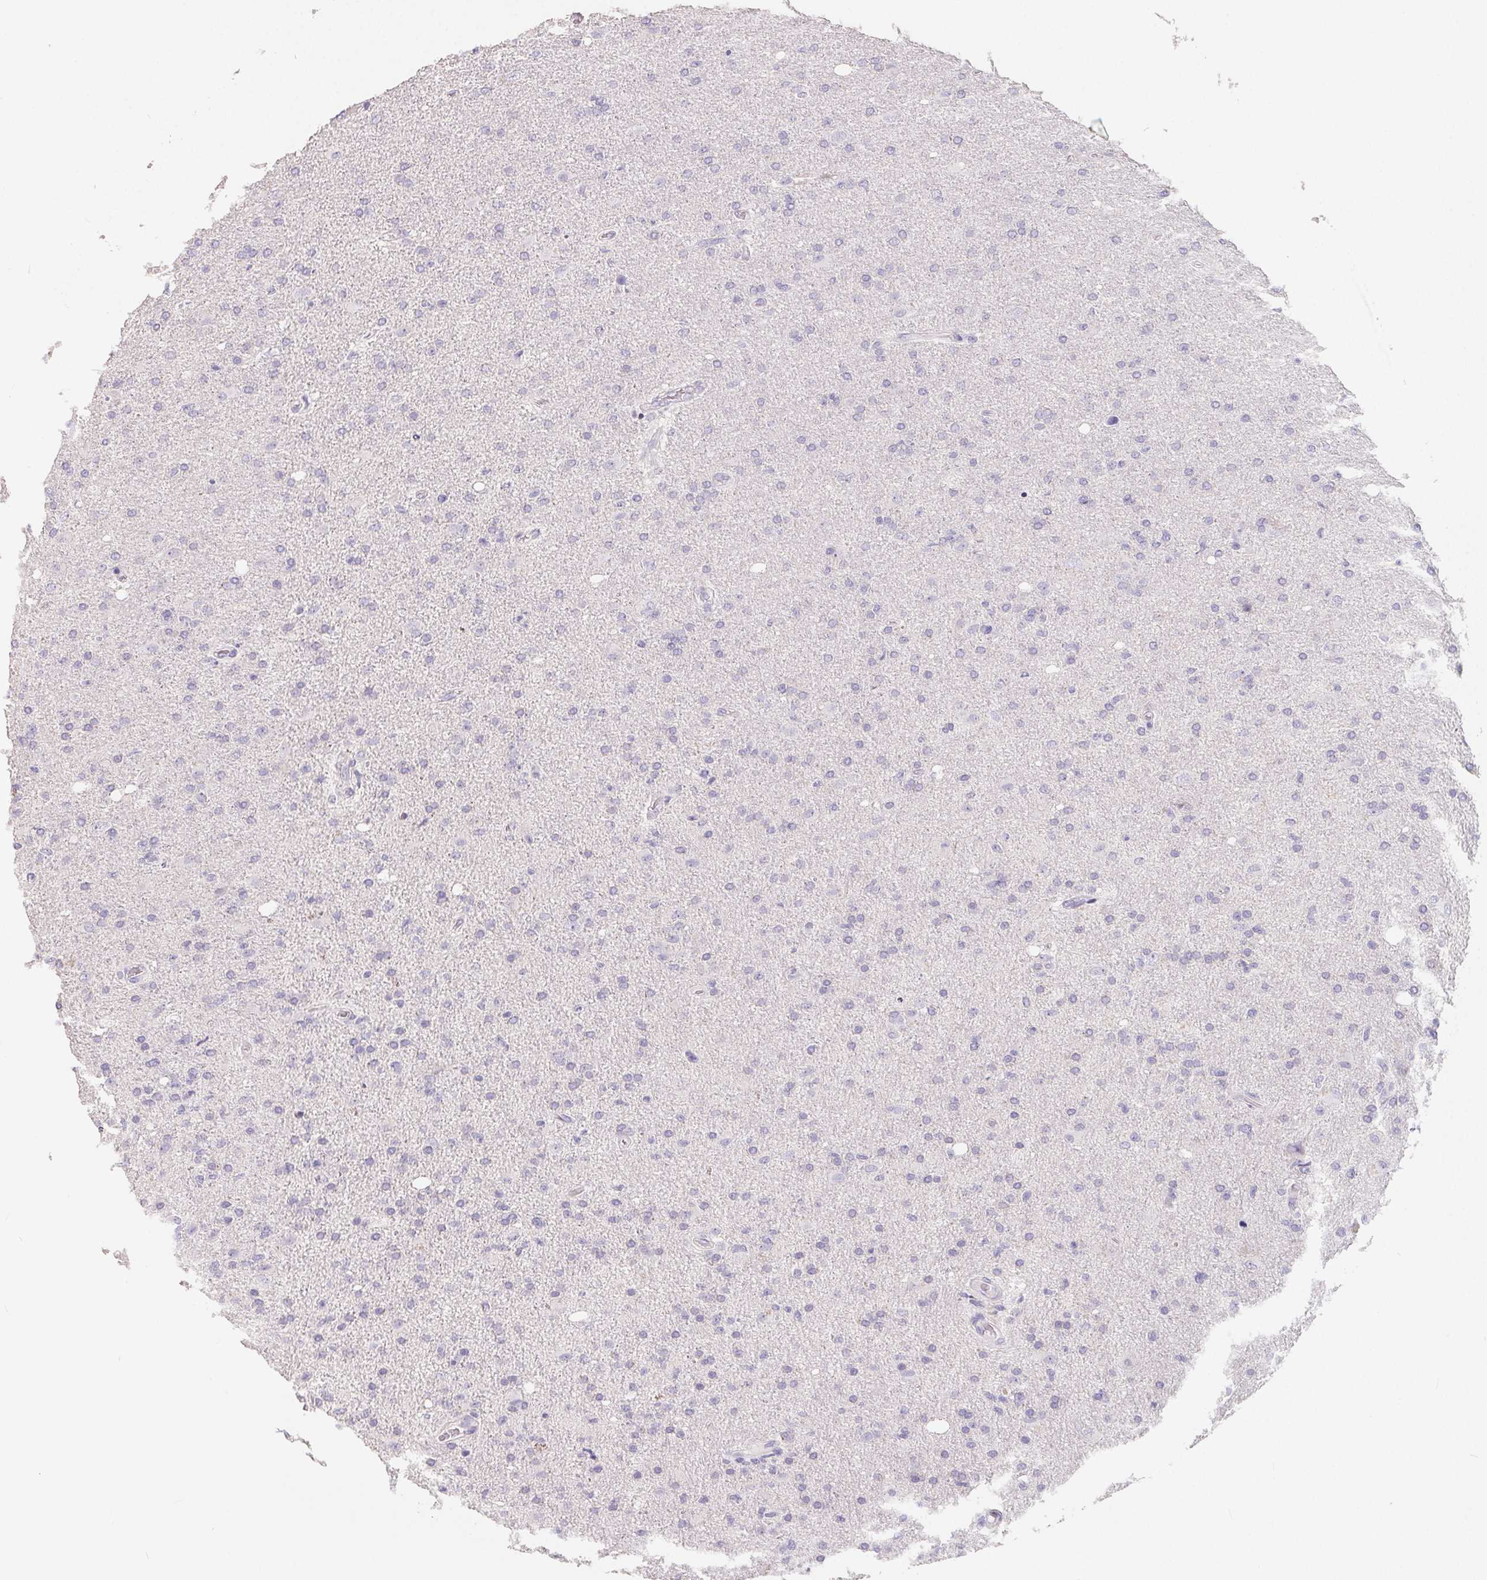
{"staining": {"intensity": "negative", "quantity": "none", "location": "none"}, "tissue": "glioma", "cell_type": "Tumor cells", "image_type": "cancer", "snomed": [{"axis": "morphology", "description": "Glioma, malignant, High grade"}, {"axis": "topography", "description": "Cerebral cortex"}], "caption": "Photomicrograph shows no protein positivity in tumor cells of glioma tissue.", "gene": "FDX1", "patient": {"sex": "male", "age": 70}}